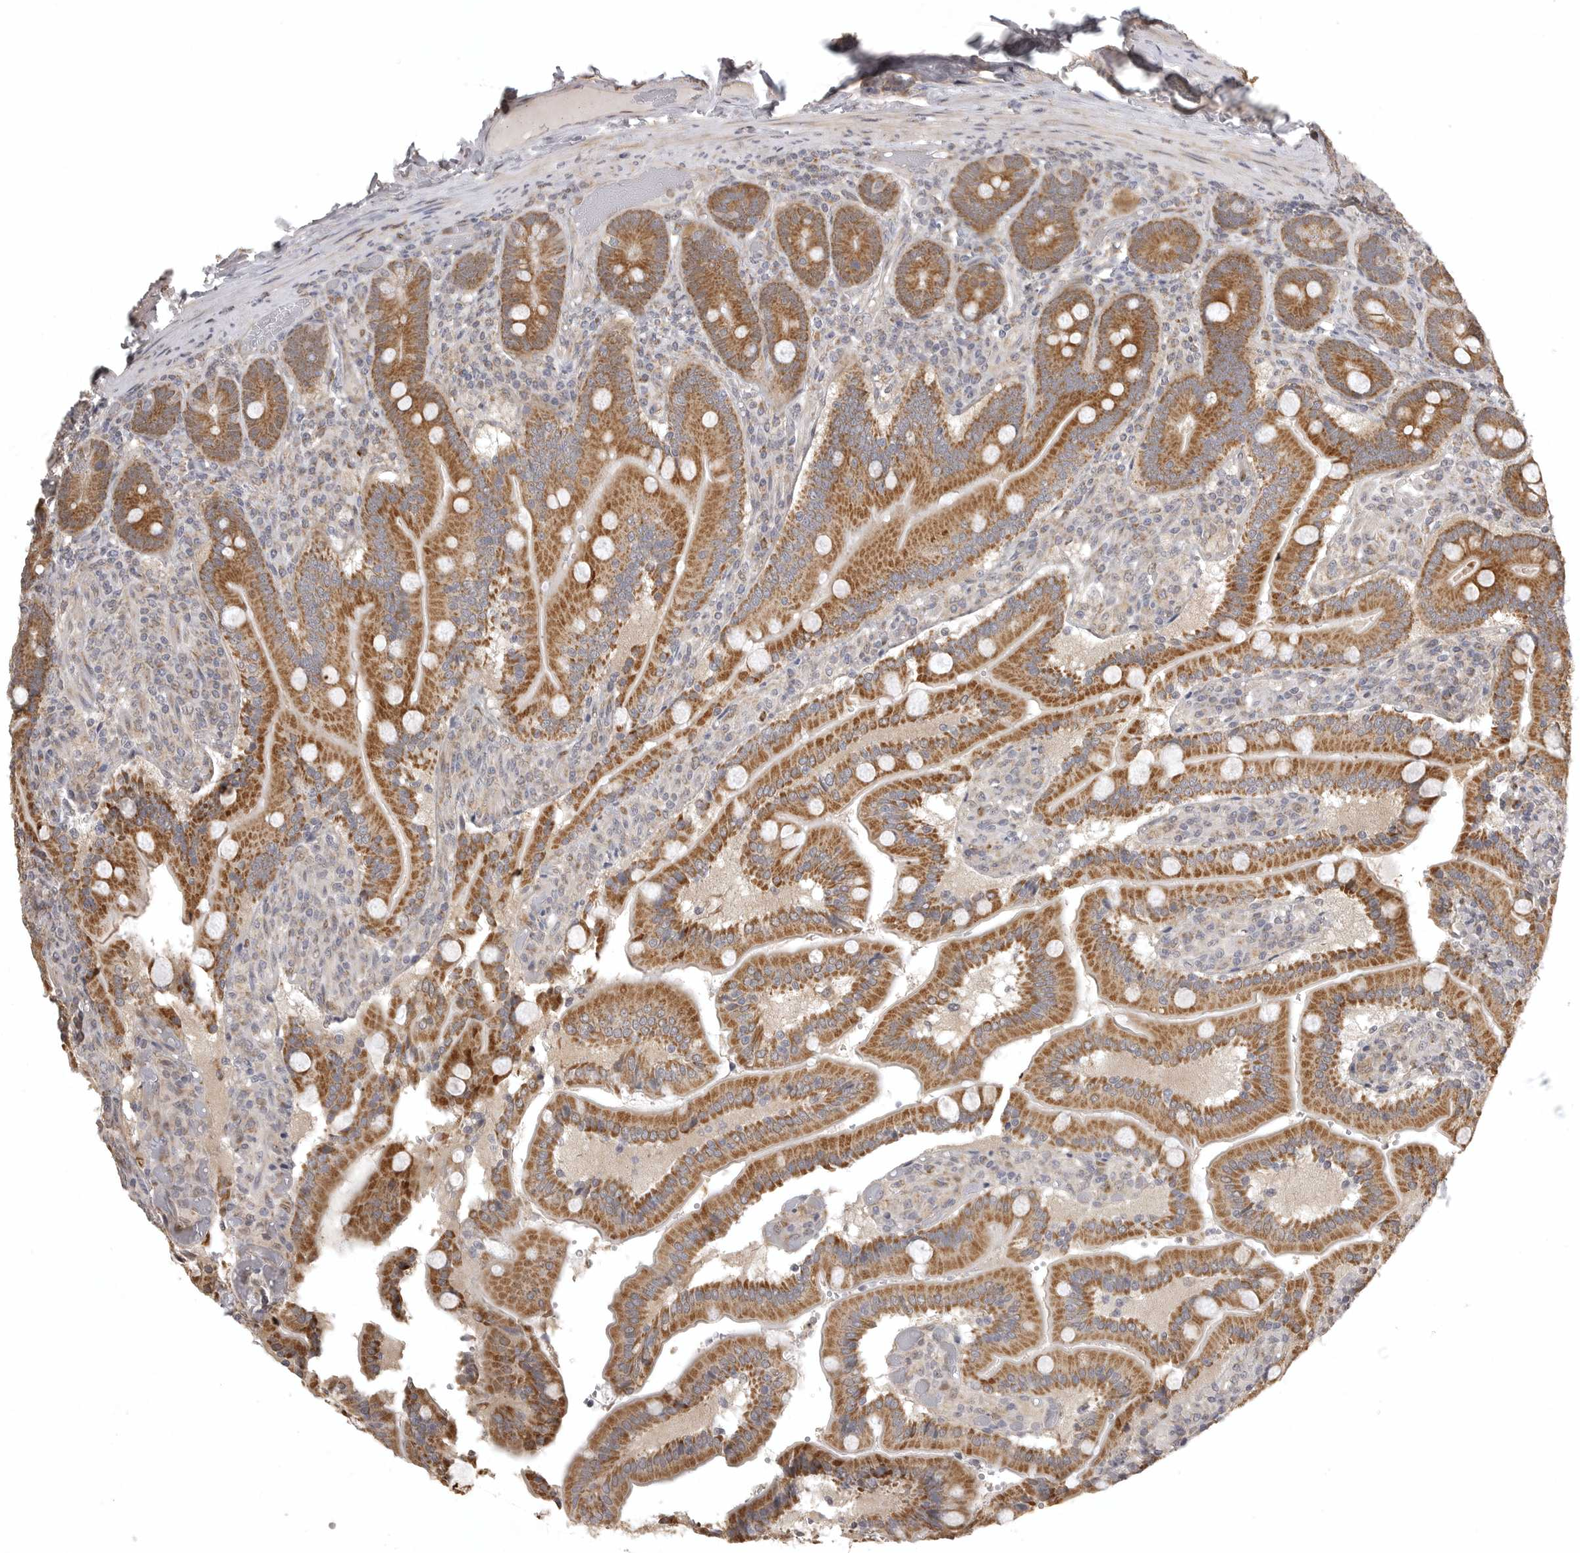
{"staining": {"intensity": "moderate", "quantity": ">75%", "location": "cytoplasmic/membranous"}, "tissue": "duodenum", "cell_type": "Glandular cells", "image_type": "normal", "snomed": [{"axis": "morphology", "description": "Normal tissue, NOS"}, {"axis": "topography", "description": "Duodenum"}], "caption": "Unremarkable duodenum was stained to show a protein in brown. There is medium levels of moderate cytoplasmic/membranous expression in approximately >75% of glandular cells. The protein of interest is stained brown, and the nuclei are stained in blue (DAB (3,3'-diaminobenzidine) IHC with brightfield microscopy, high magnification).", "gene": "POLE2", "patient": {"sex": "female", "age": 62}}